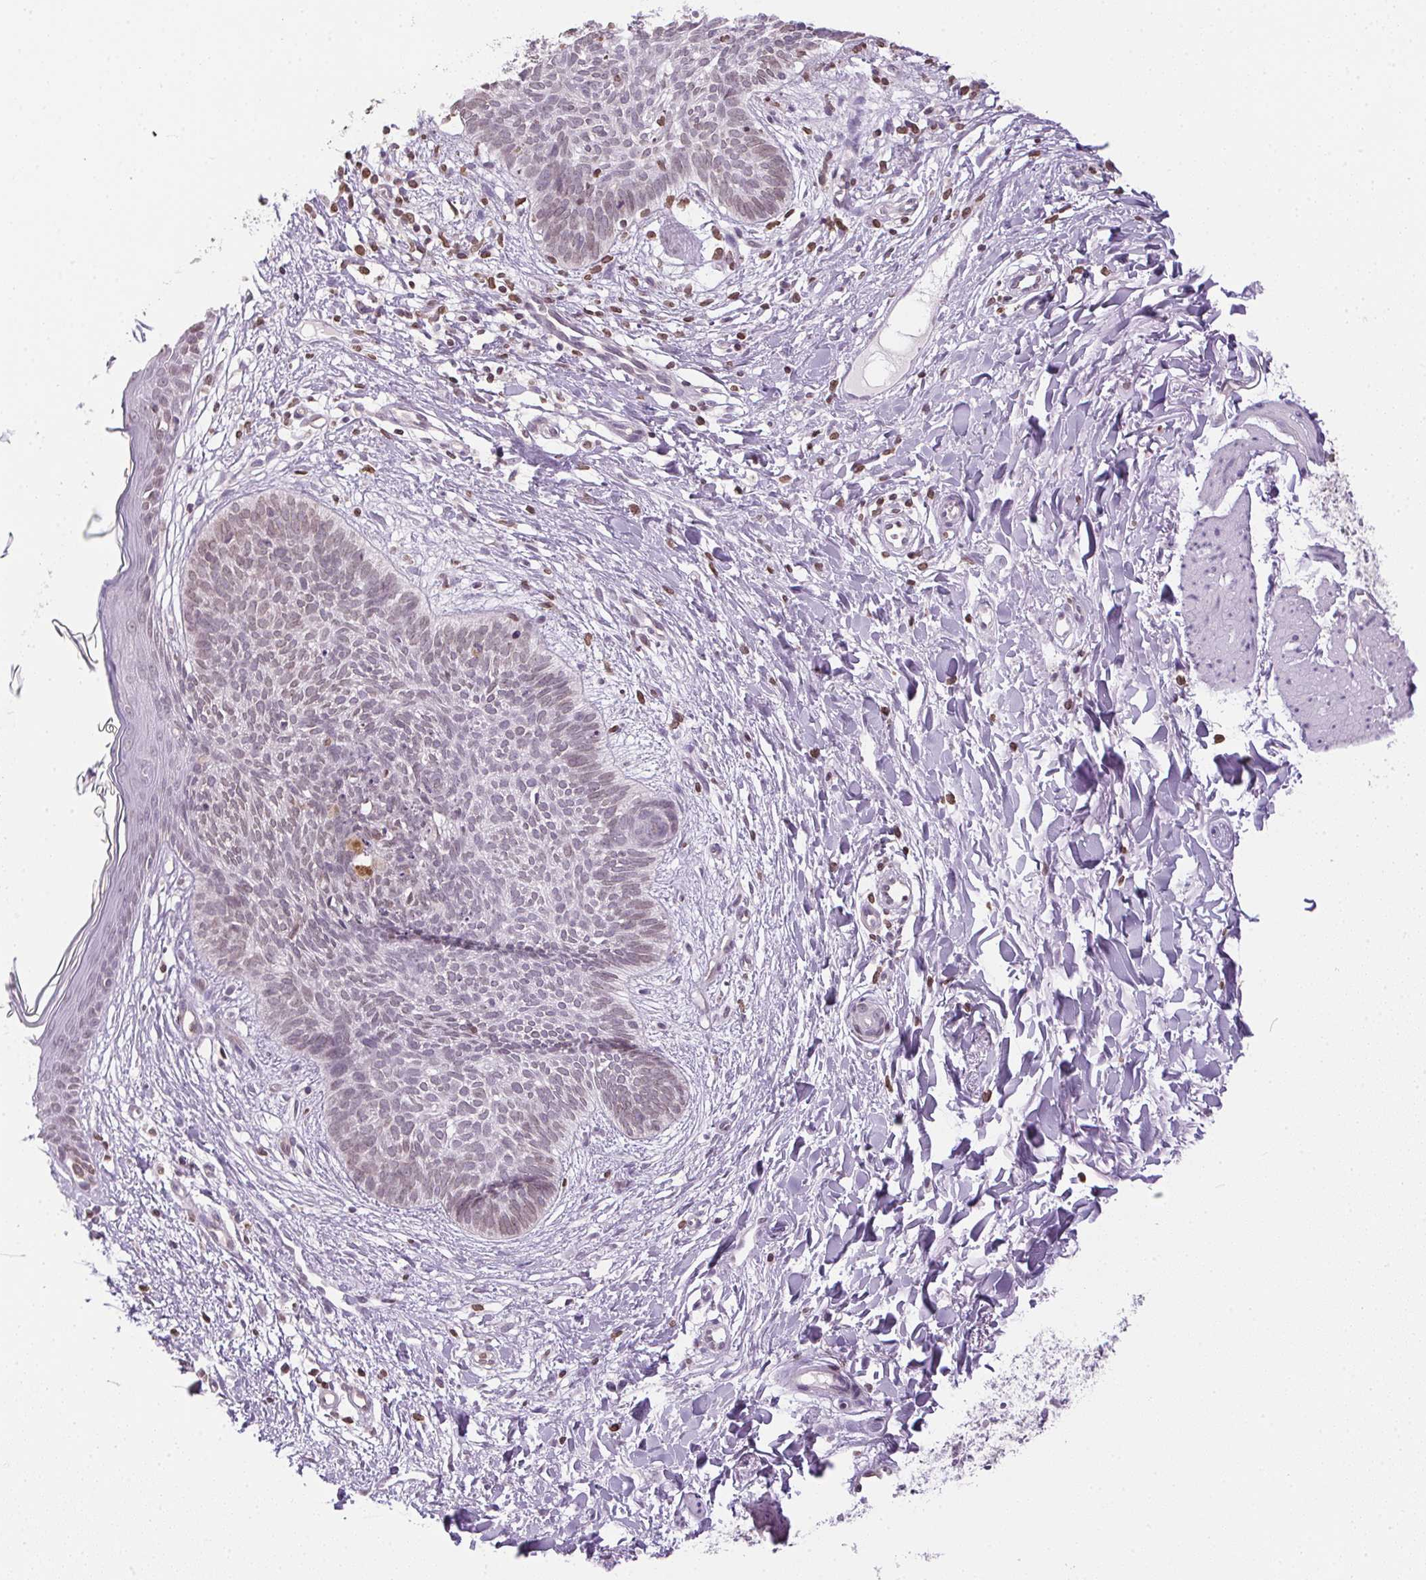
{"staining": {"intensity": "weak", "quantity": "25%-75%", "location": "nuclear"}, "tissue": "skin cancer", "cell_type": "Tumor cells", "image_type": "cancer", "snomed": [{"axis": "morphology", "description": "Basal cell carcinoma"}, {"axis": "topography", "description": "Skin"}], "caption": "Immunohistochemistry image of neoplastic tissue: basal cell carcinoma (skin) stained using immunohistochemistry reveals low levels of weak protein expression localized specifically in the nuclear of tumor cells, appearing as a nuclear brown color.", "gene": "PRL", "patient": {"sex": "female", "age": 84}}